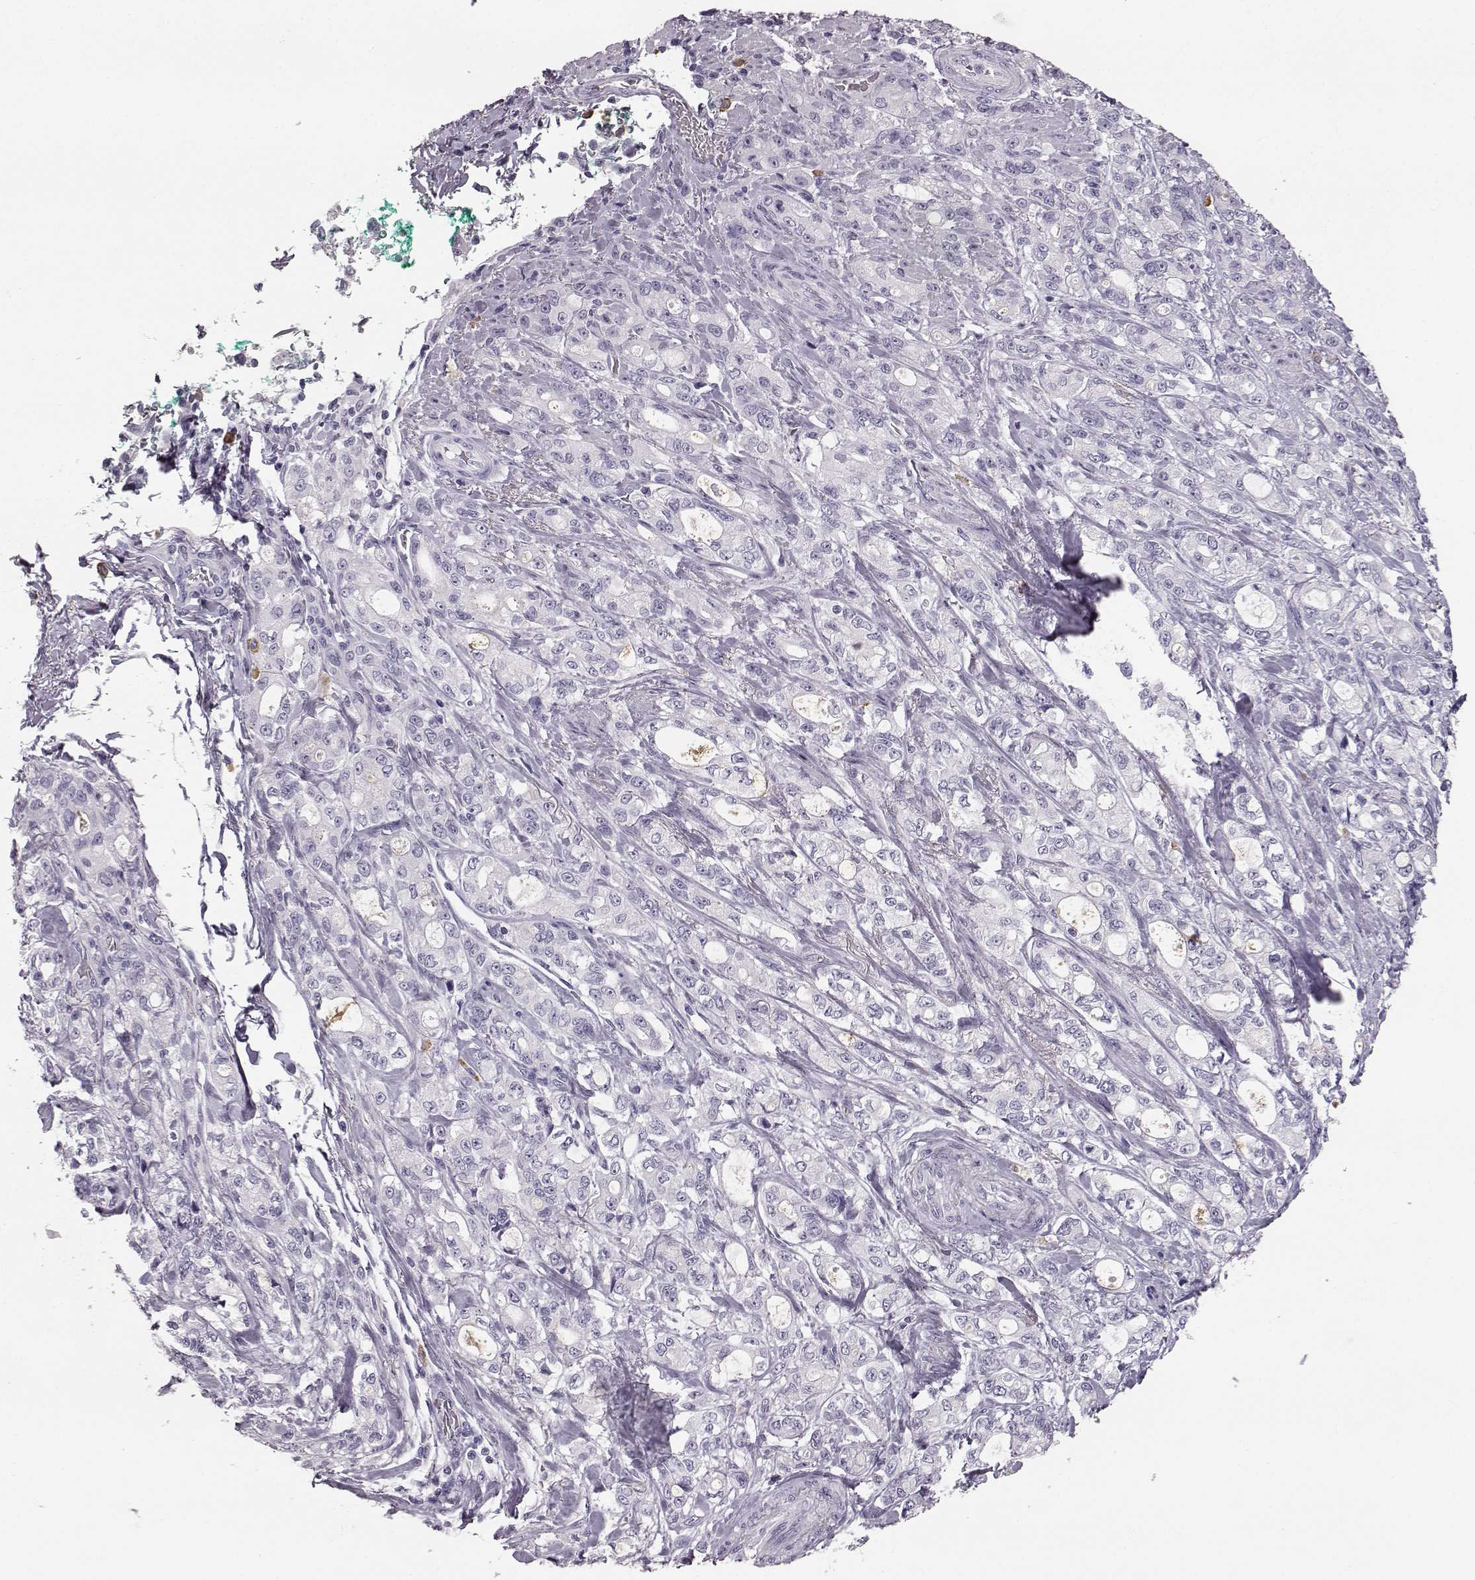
{"staining": {"intensity": "negative", "quantity": "none", "location": "none"}, "tissue": "stomach cancer", "cell_type": "Tumor cells", "image_type": "cancer", "snomed": [{"axis": "morphology", "description": "Adenocarcinoma, NOS"}, {"axis": "topography", "description": "Stomach"}], "caption": "Immunohistochemical staining of stomach cancer displays no significant positivity in tumor cells.", "gene": "NPTXR", "patient": {"sex": "male", "age": 63}}